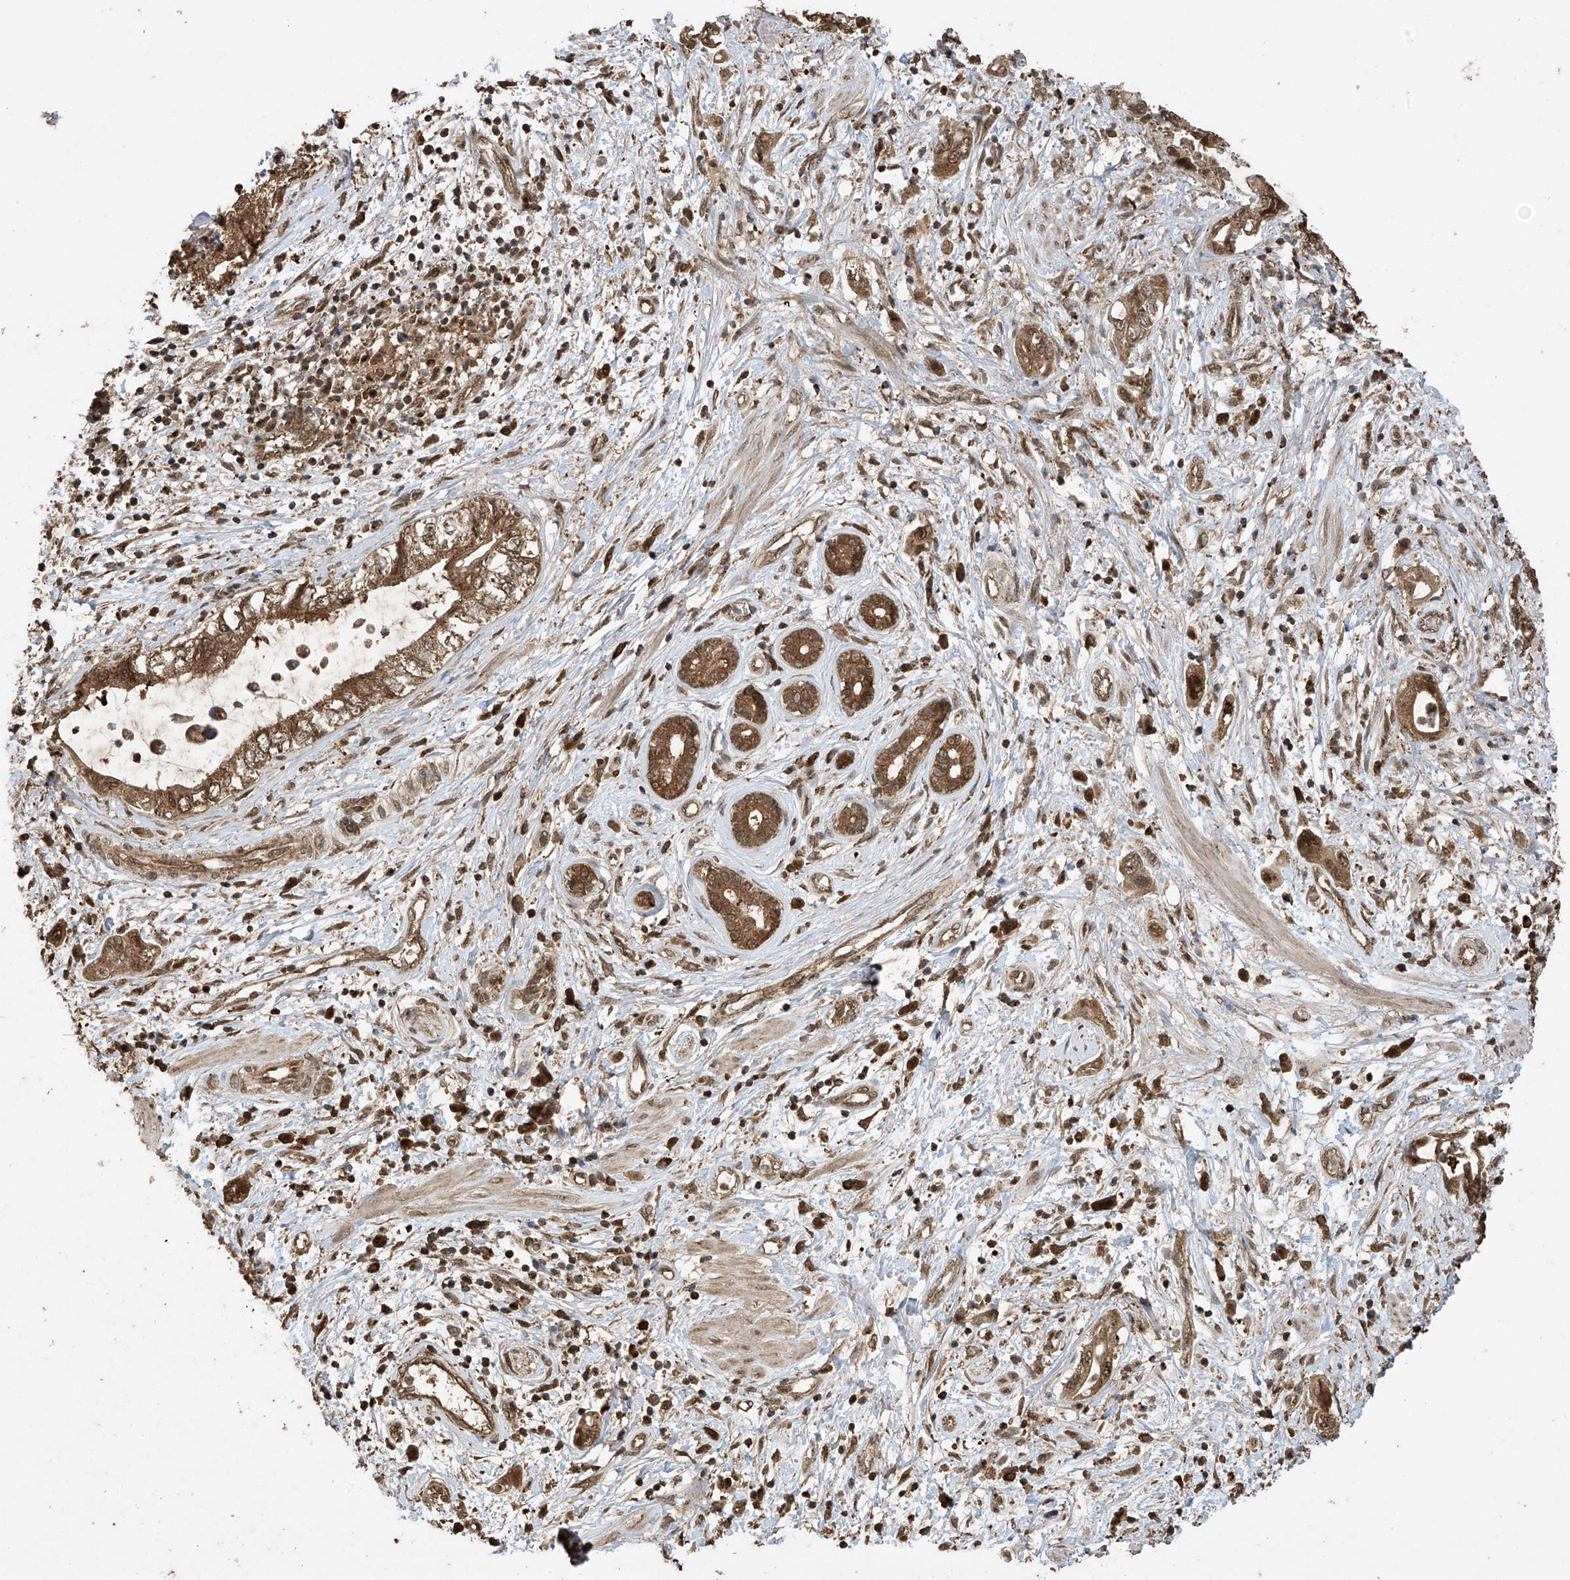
{"staining": {"intensity": "moderate", "quantity": ">75%", "location": "cytoplasmic/membranous,nuclear"}, "tissue": "pancreatic cancer", "cell_type": "Tumor cells", "image_type": "cancer", "snomed": [{"axis": "morphology", "description": "Adenocarcinoma, NOS"}, {"axis": "topography", "description": "Pancreas"}], "caption": "This is a micrograph of immunohistochemistry staining of adenocarcinoma (pancreatic), which shows moderate positivity in the cytoplasmic/membranous and nuclear of tumor cells.", "gene": "PNPT1", "patient": {"sex": "female", "age": 73}}